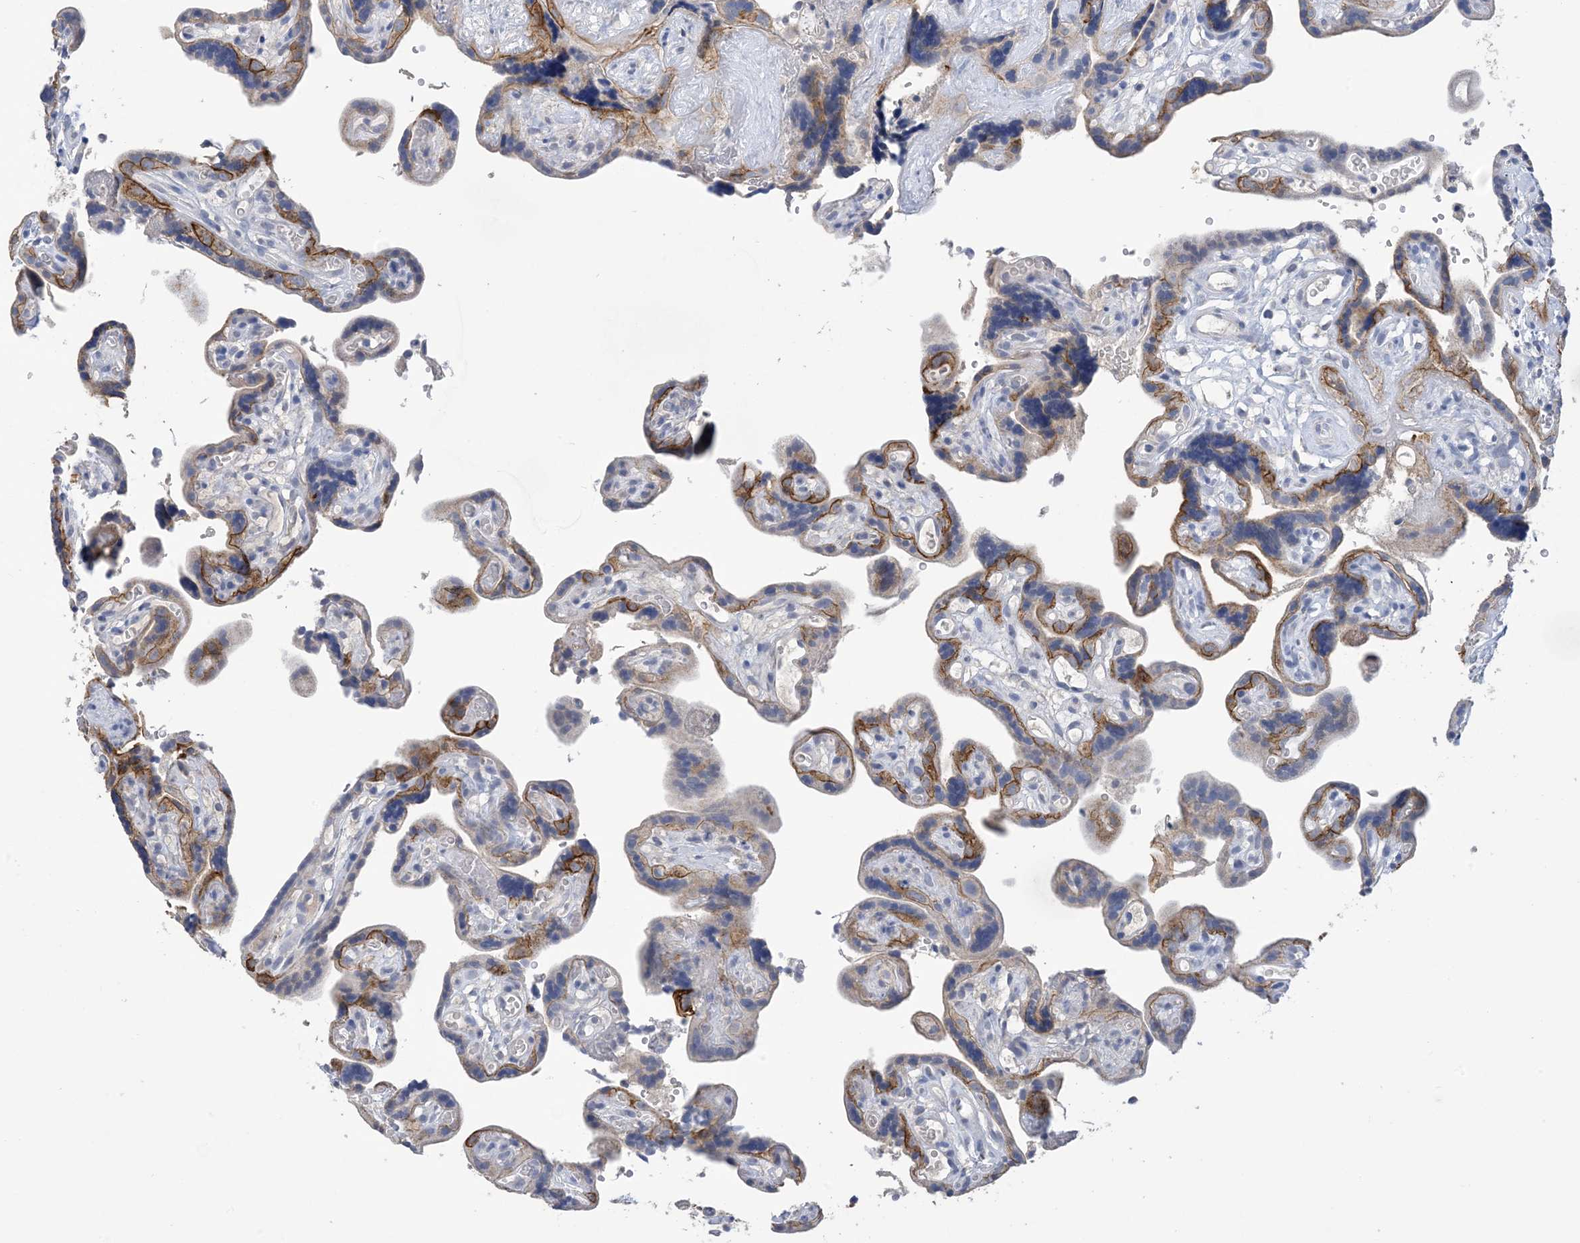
{"staining": {"intensity": "moderate", "quantity": "25%-75%", "location": "cytoplasmic/membranous"}, "tissue": "placenta", "cell_type": "Decidual cells", "image_type": "normal", "snomed": [{"axis": "morphology", "description": "Normal tissue, NOS"}, {"axis": "topography", "description": "Placenta"}], "caption": "About 25%-75% of decidual cells in unremarkable human placenta show moderate cytoplasmic/membranous protein positivity as visualized by brown immunohistochemical staining.", "gene": "DSC3", "patient": {"sex": "female", "age": 30}}